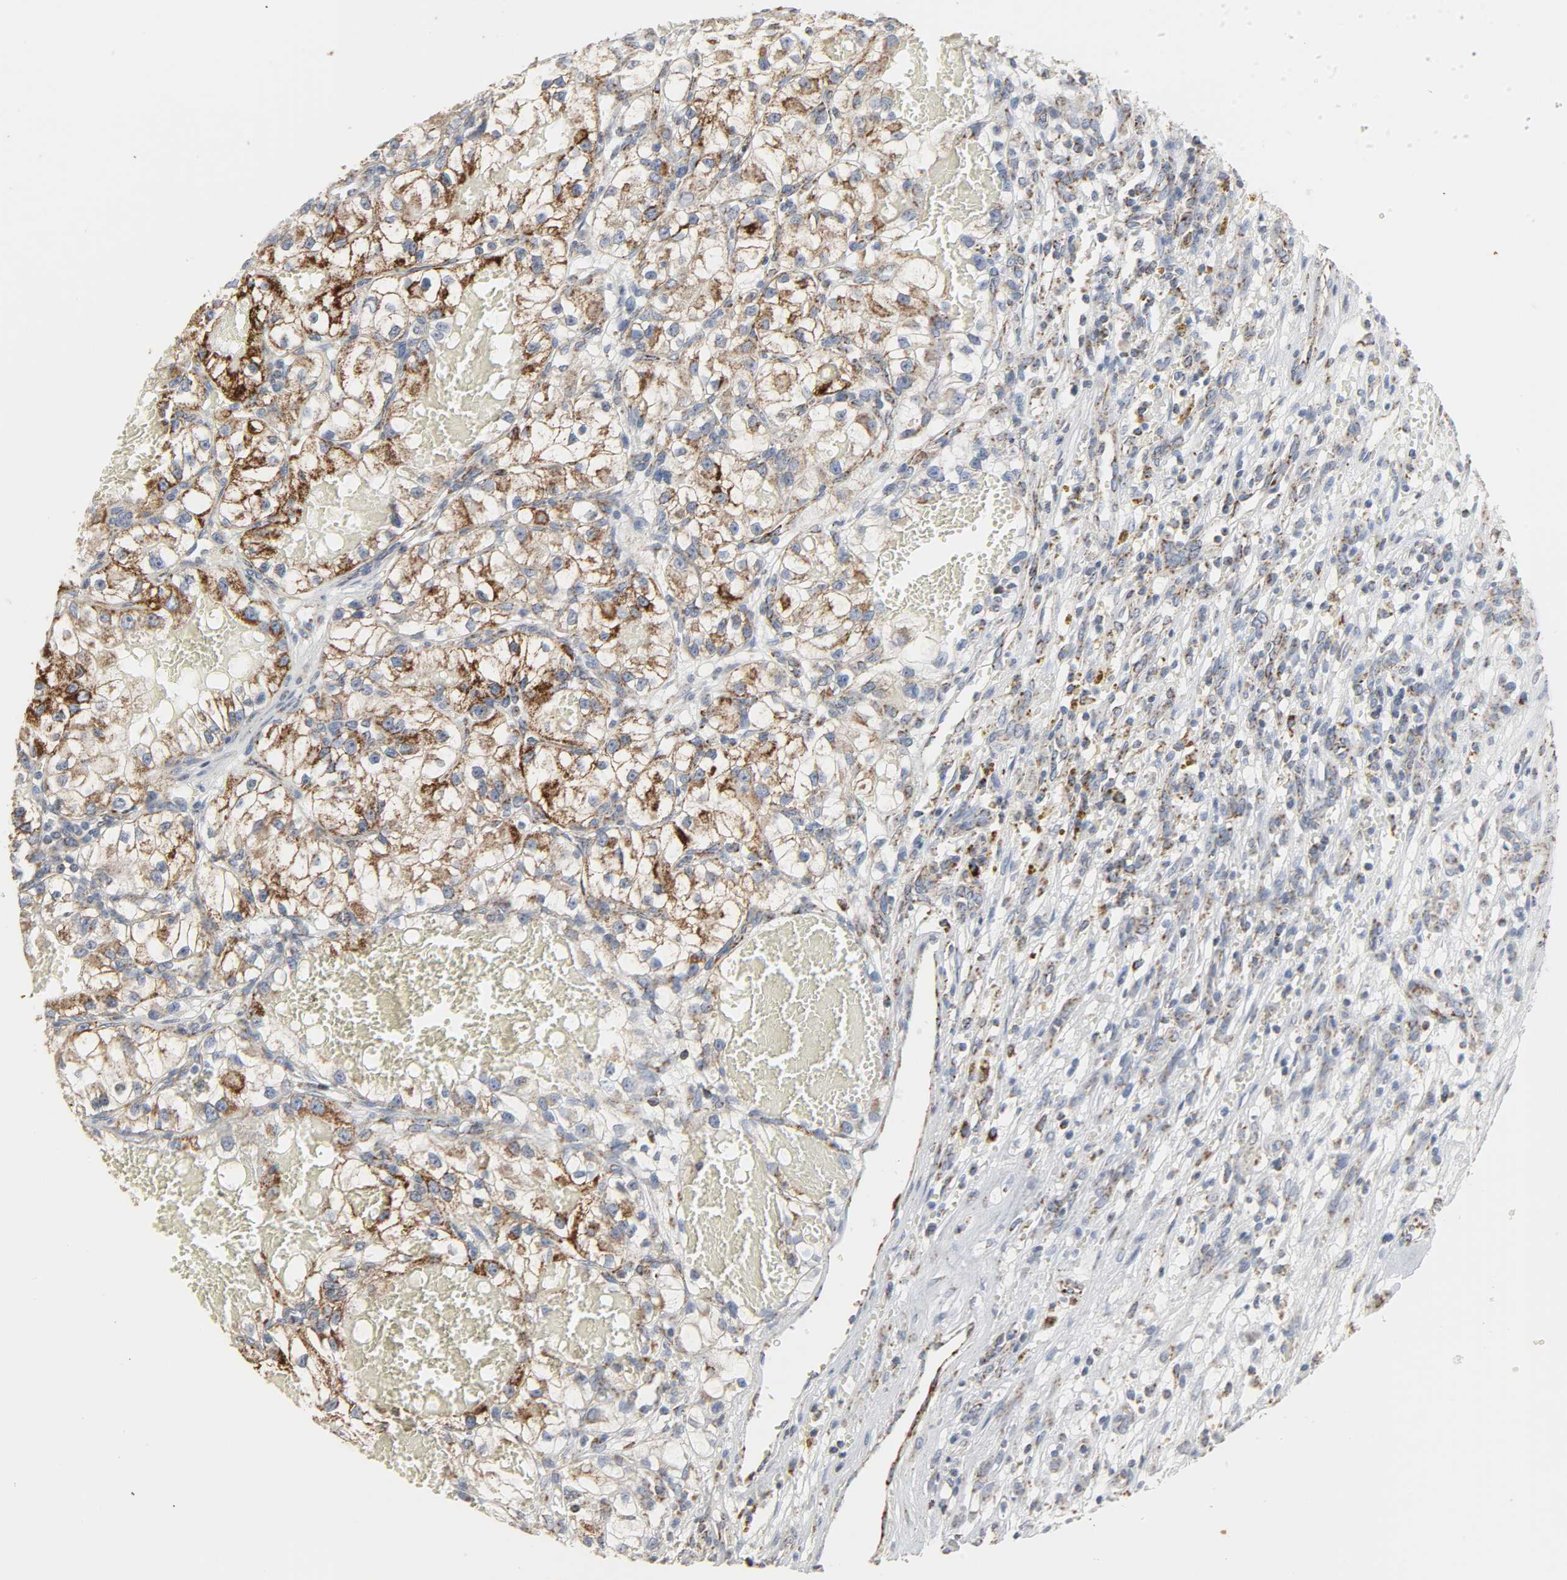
{"staining": {"intensity": "weak", "quantity": "25%-75%", "location": "cytoplasmic/membranous"}, "tissue": "renal cancer", "cell_type": "Tumor cells", "image_type": "cancer", "snomed": [{"axis": "morphology", "description": "Adenocarcinoma, NOS"}, {"axis": "topography", "description": "Kidney"}], "caption": "A photomicrograph of renal adenocarcinoma stained for a protein reveals weak cytoplasmic/membranous brown staining in tumor cells.", "gene": "ACAT1", "patient": {"sex": "female", "age": 57}}